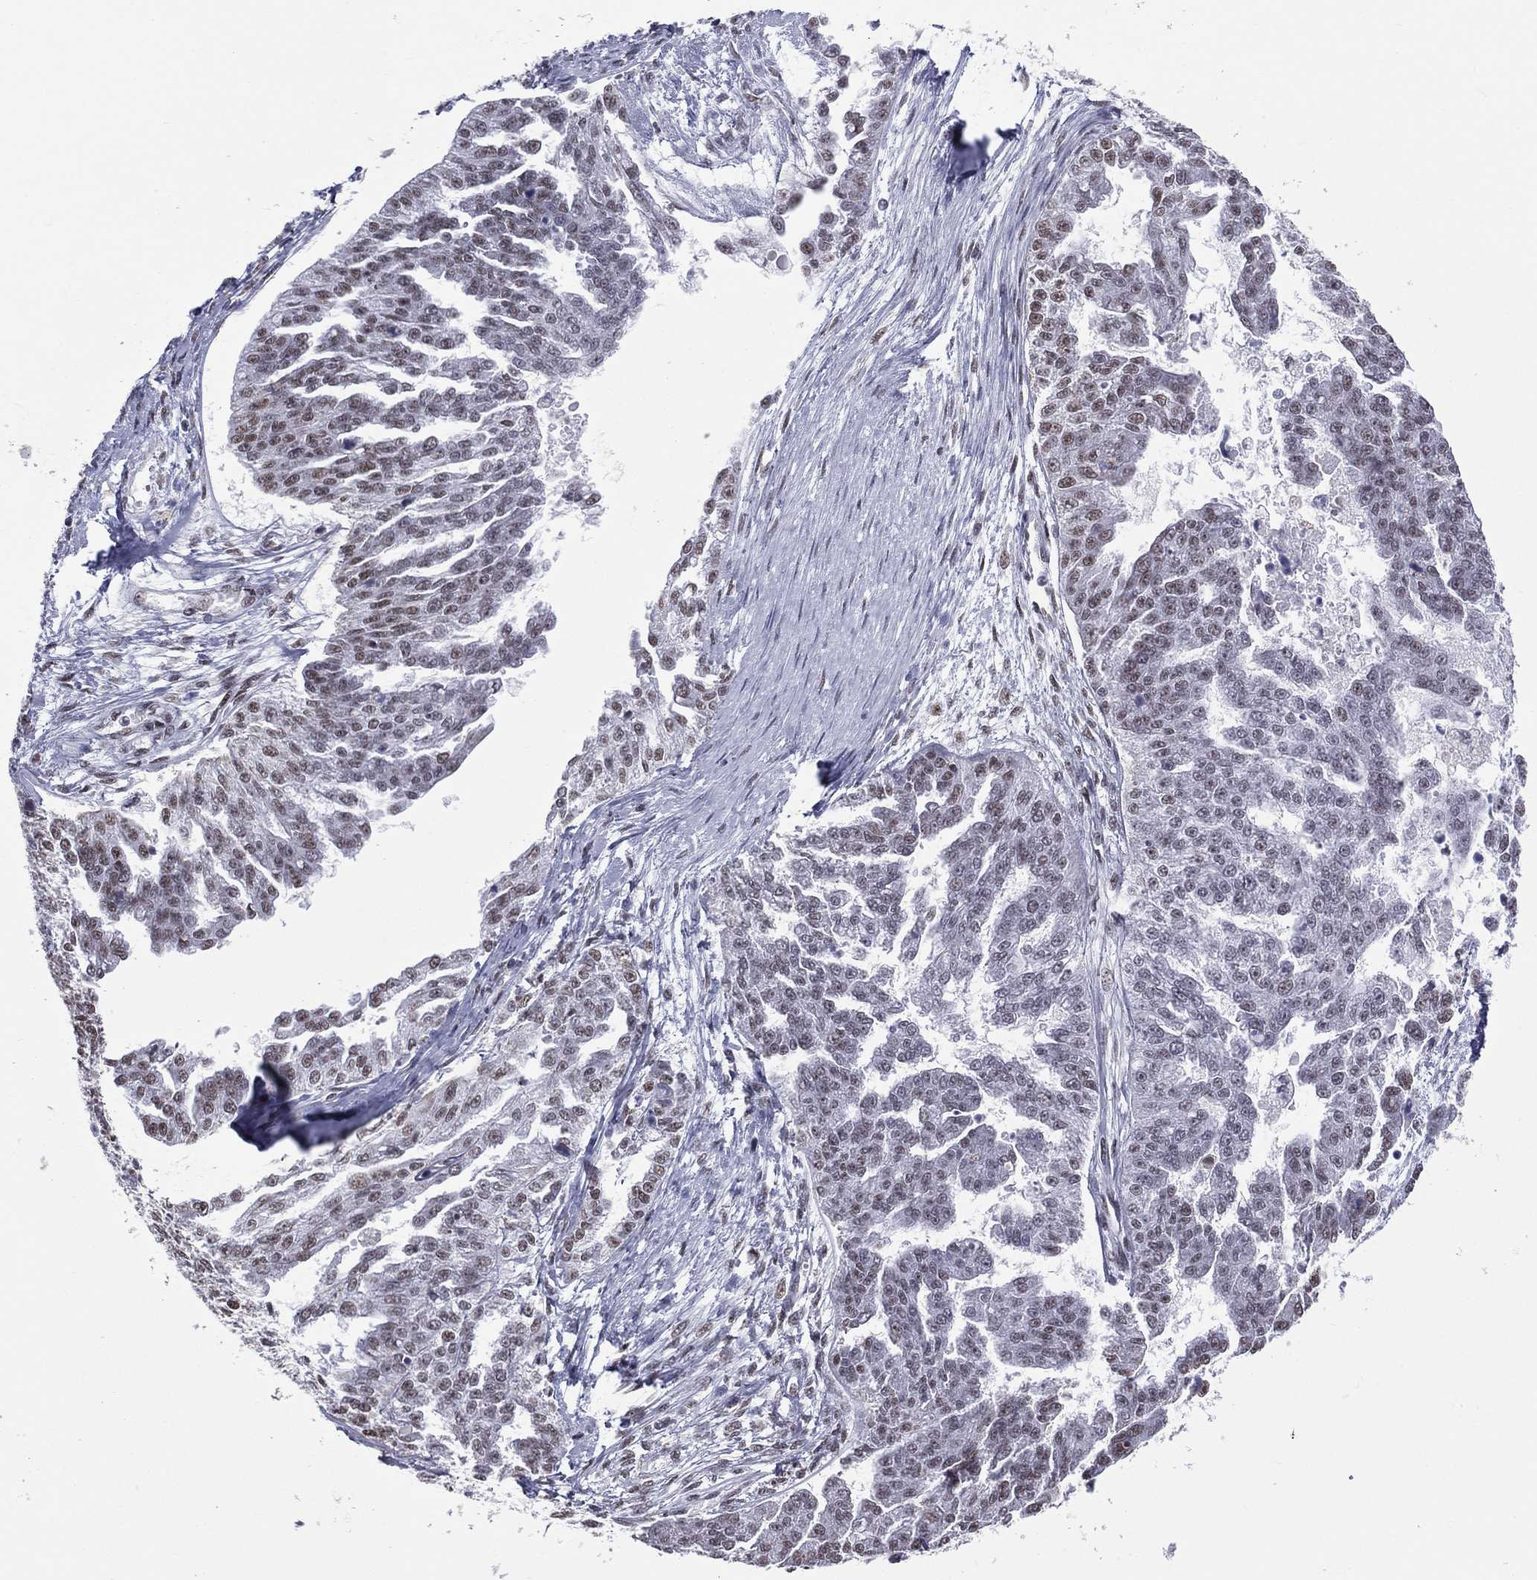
{"staining": {"intensity": "moderate", "quantity": "<25%", "location": "nuclear"}, "tissue": "ovarian cancer", "cell_type": "Tumor cells", "image_type": "cancer", "snomed": [{"axis": "morphology", "description": "Cystadenocarcinoma, serous, NOS"}, {"axis": "topography", "description": "Ovary"}], "caption": "Moderate nuclear positivity is seen in about <25% of tumor cells in ovarian cancer.", "gene": "ZNF7", "patient": {"sex": "female", "age": 58}}